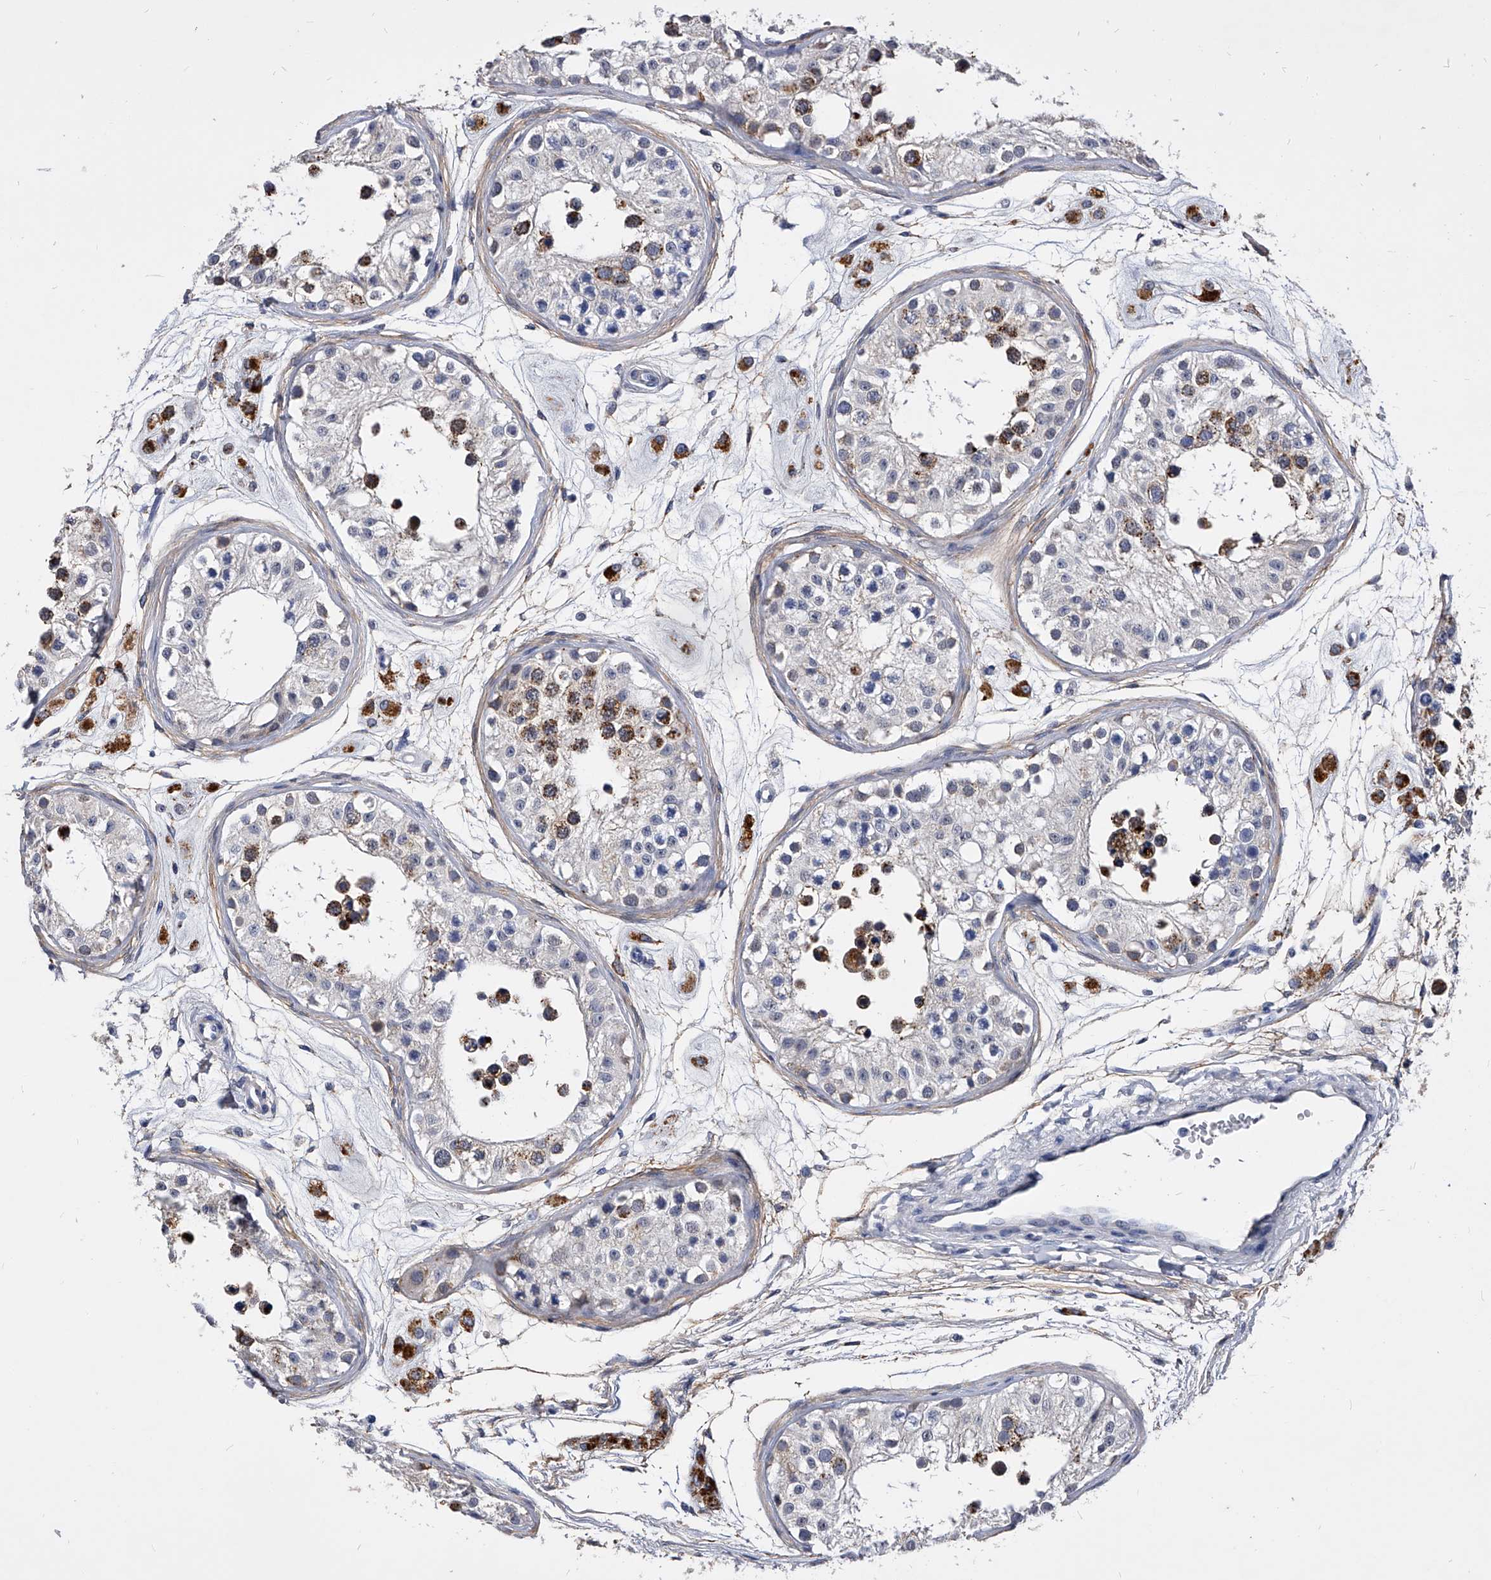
{"staining": {"intensity": "strong", "quantity": "25%-75%", "location": "cytoplasmic/membranous"}, "tissue": "testis", "cell_type": "Cells in seminiferous ducts", "image_type": "normal", "snomed": [{"axis": "morphology", "description": "Normal tissue, NOS"}, {"axis": "morphology", "description": "Adenocarcinoma, metastatic, NOS"}, {"axis": "topography", "description": "Testis"}], "caption": "Protein staining of normal testis exhibits strong cytoplasmic/membranous positivity in approximately 25%-75% of cells in seminiferous ducts. (IHC, brightfield microscopy, high magnification).", "gene": "ZNF529", "patient": {"sex": "male", "age": 26}}